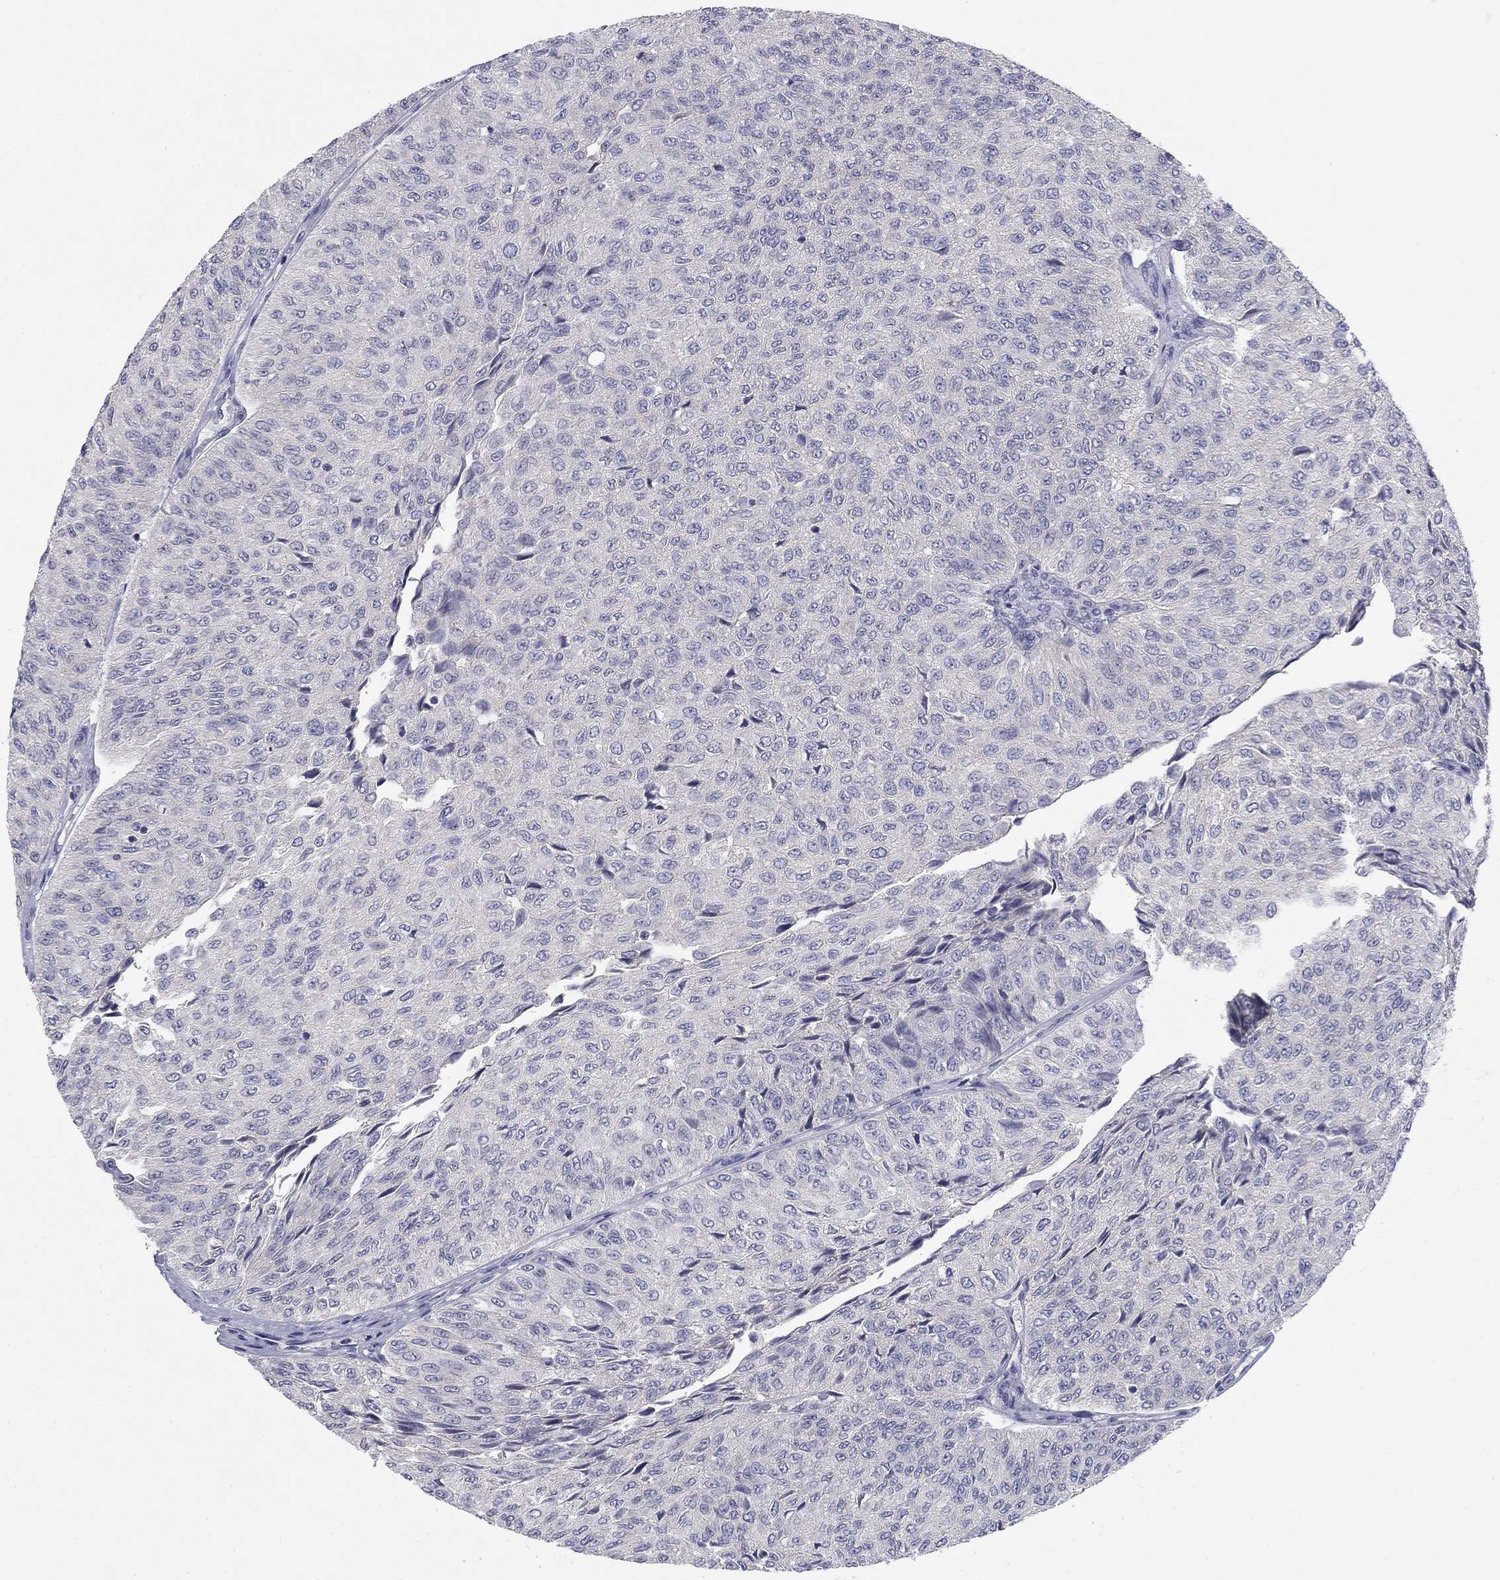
{"staining": {"intensity": "negative", "quantity": "none", "location": "none"}, "tissue": "urothelial cancer", "cell_type": "Tumor cells", "image_type": "cancer", "snomed": [{"axis": "morphology", "description": "Urothelial carcinoma, Low grade"}, {"axis": "topography", "description": "Urinary bladder"}], "caption": "An image of human urothelial cancer is negative for staining in tumor cells. Brightfield microscopy of IHC stained with DAB (3,3'-diaminobenzidine) (brown) and hematoxylin (blue), captured at high magnification.", "gene": "CNTNAP4", "patient": {"sex": "male", "age": 78}}